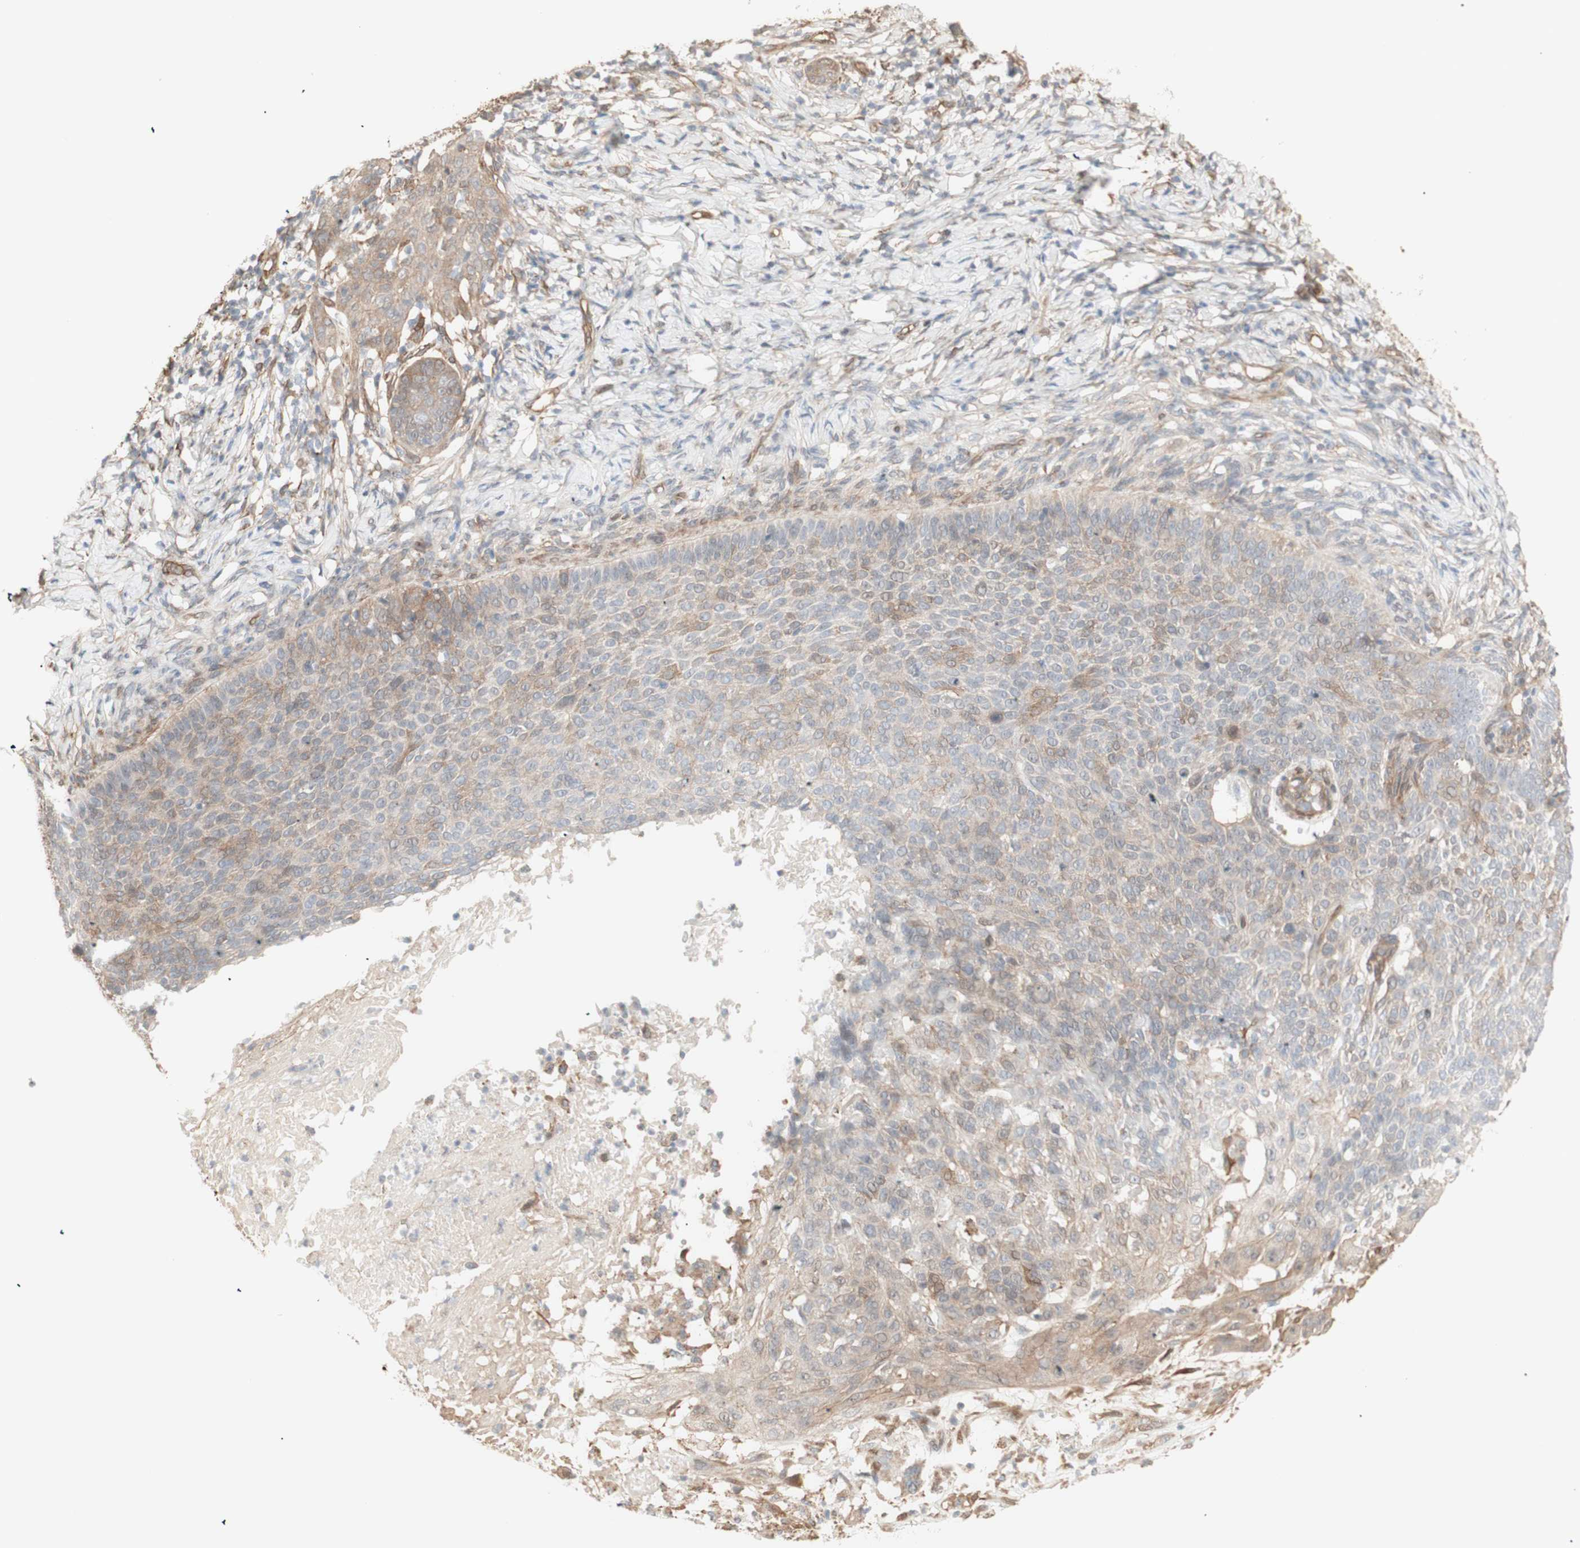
{"staining": {"intensity": "weak", "quantity": ">75%", "location": "cytoplasmic/membranous"}, "tissue": "skin cancer", "cell_type": "Tumor cells", "image_type": "cancer", "snomed": [{"axis": "morphology", "description": "Normal tissue, NOS"}, {"axis": "morphology", "description": "Basal cell carcinoma"}, {"axis": "topography", "description": "Skin"}], "caption": "Skin basal cell carcinoma stained with a brown dye displays weak cytoplasmic/membranous positive expression in about >75% of tumor cells.", "gene": "CNN3", "patient": {"sex": "male", "age": 87}}